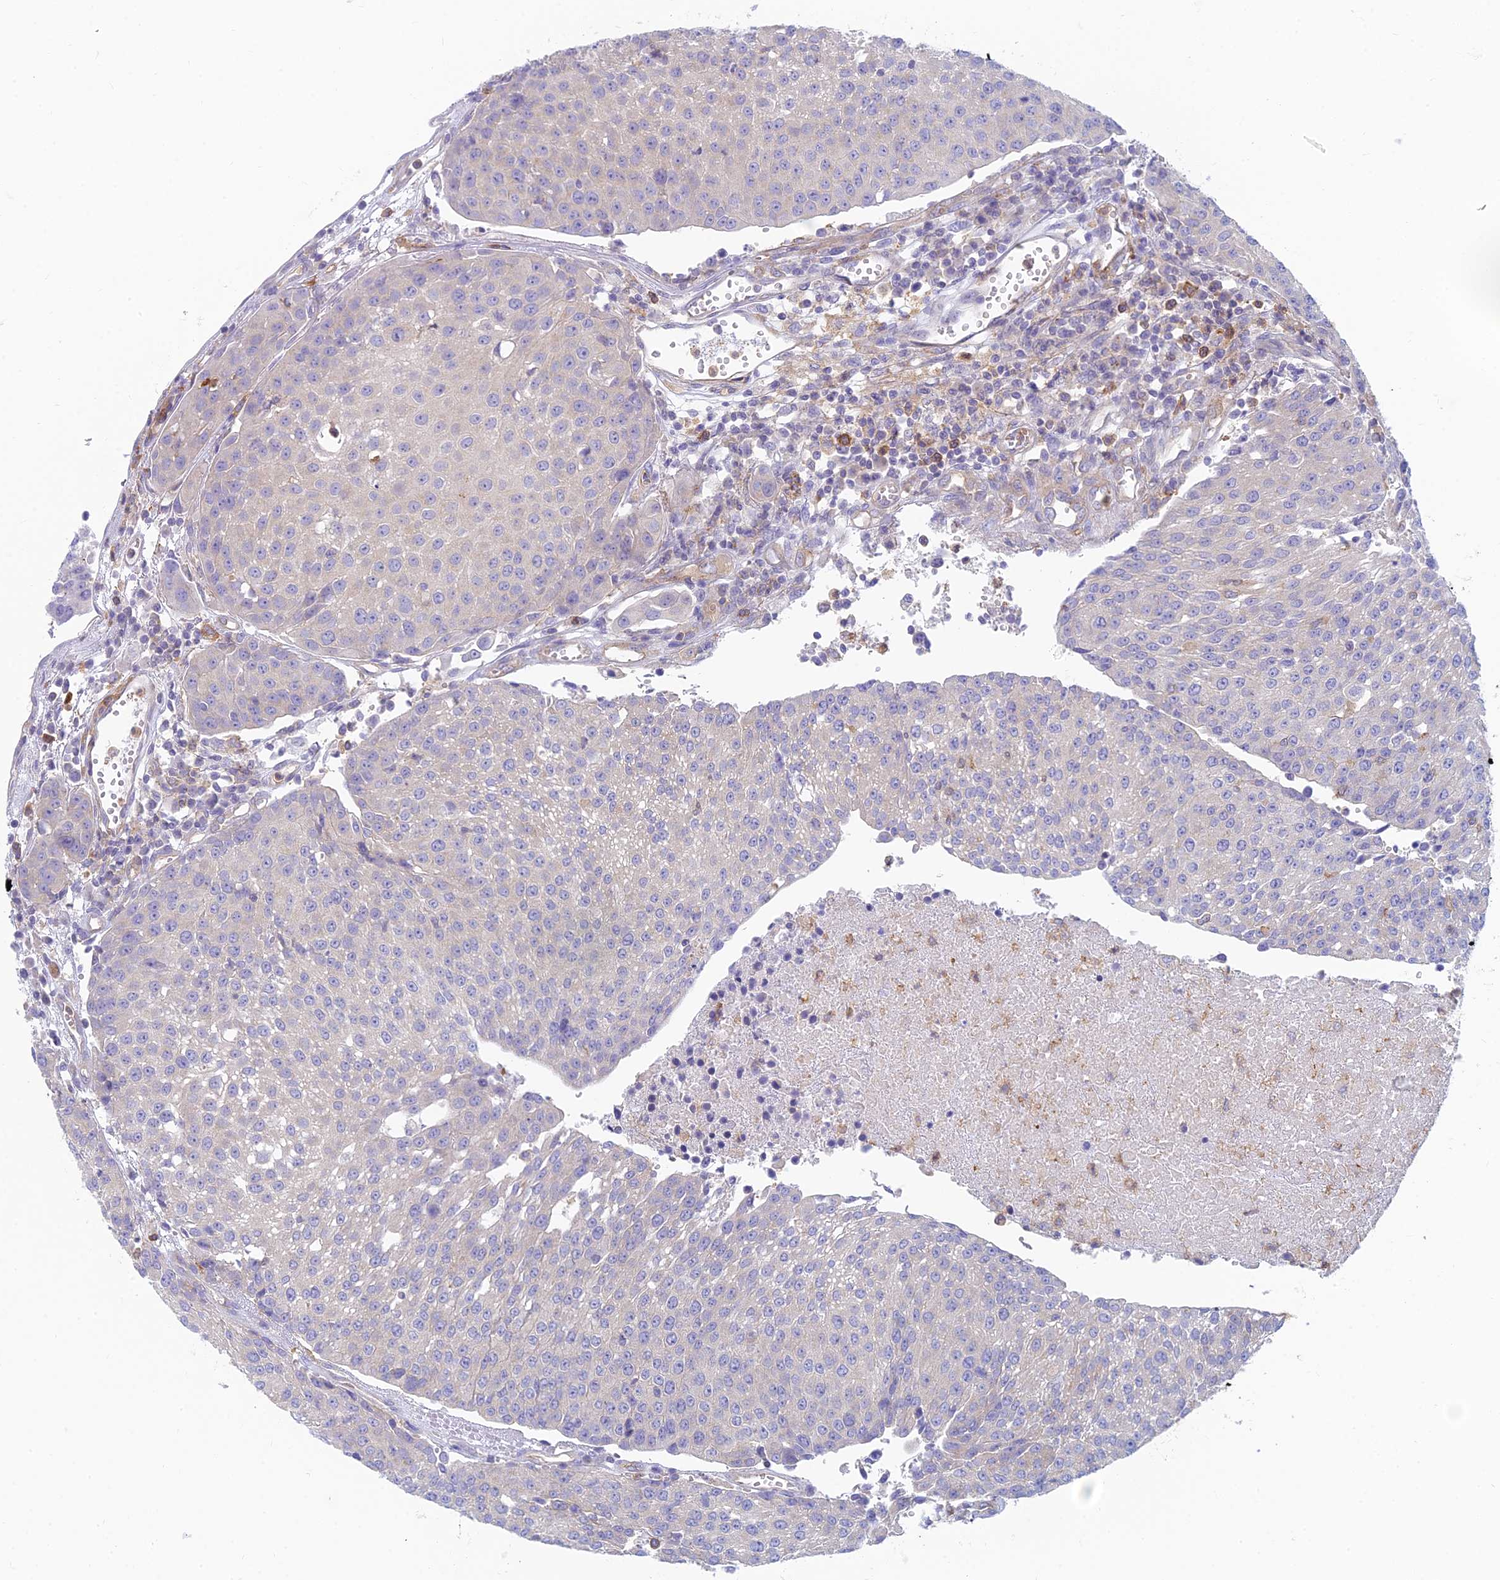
{"staining": {"intensity": "negative", "quantity": "none", "location": "none"}, "tissue": "urothelial cancer", "cell_type": "Tumor cells", "image_type": "cancer", "snomed": [{"axis": "morphology", "description": "Urothelial carcinoma, High grade"}, {"axis": "topography", "description": "Urinary bladder"}], "caption": "High power microscopy photomicrograph of an immunohistochemistry image of urothelial cancer, revealing no significant expression in tumor cells.", "gene": "STRN4", "patient": {"sex": "female", "age": 85}}